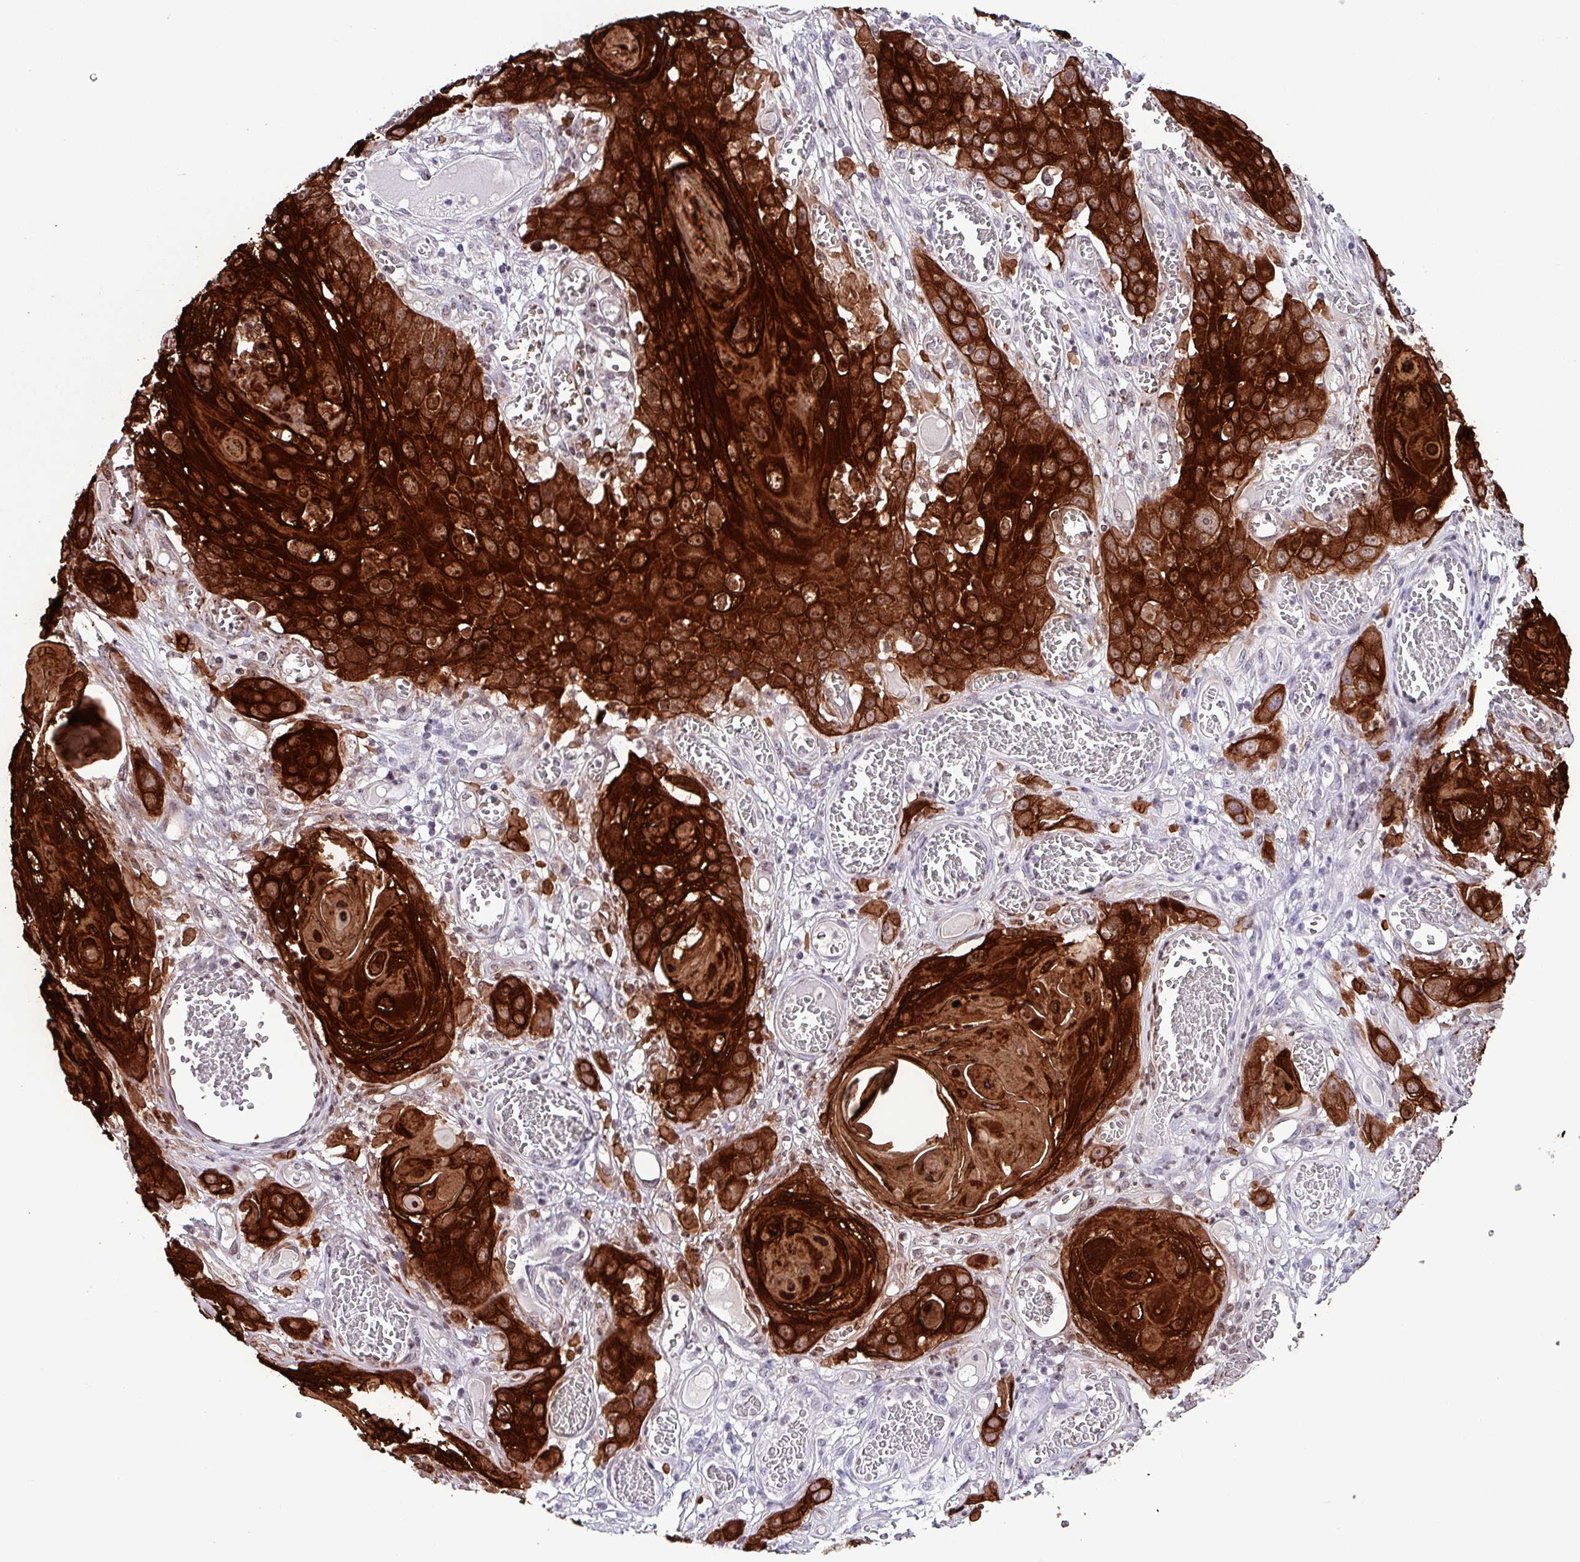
{"staining": {"intensity": "strong", "quantity": ">75%", "location": "cytoplasmic/membranous"}, "tissue": "skin cancer", "cell_type": "Tumor cells", "image_type": "cancer", "snomed": [{"axis": "morphology", "description": "Squamous cell carcinoma, NOS"}, {"axis": "topography", "description": "Skin"}], "caption": "An immunohistochemistry (IHC) histopathology image of neoplastic tissue is shown. Protein staining in brown shows strong cytoplasmic/membranous positivity in skin cancer within tumor cells.", "gene": "KRT6C", "patient": {"sex": "male", "age": 55}}